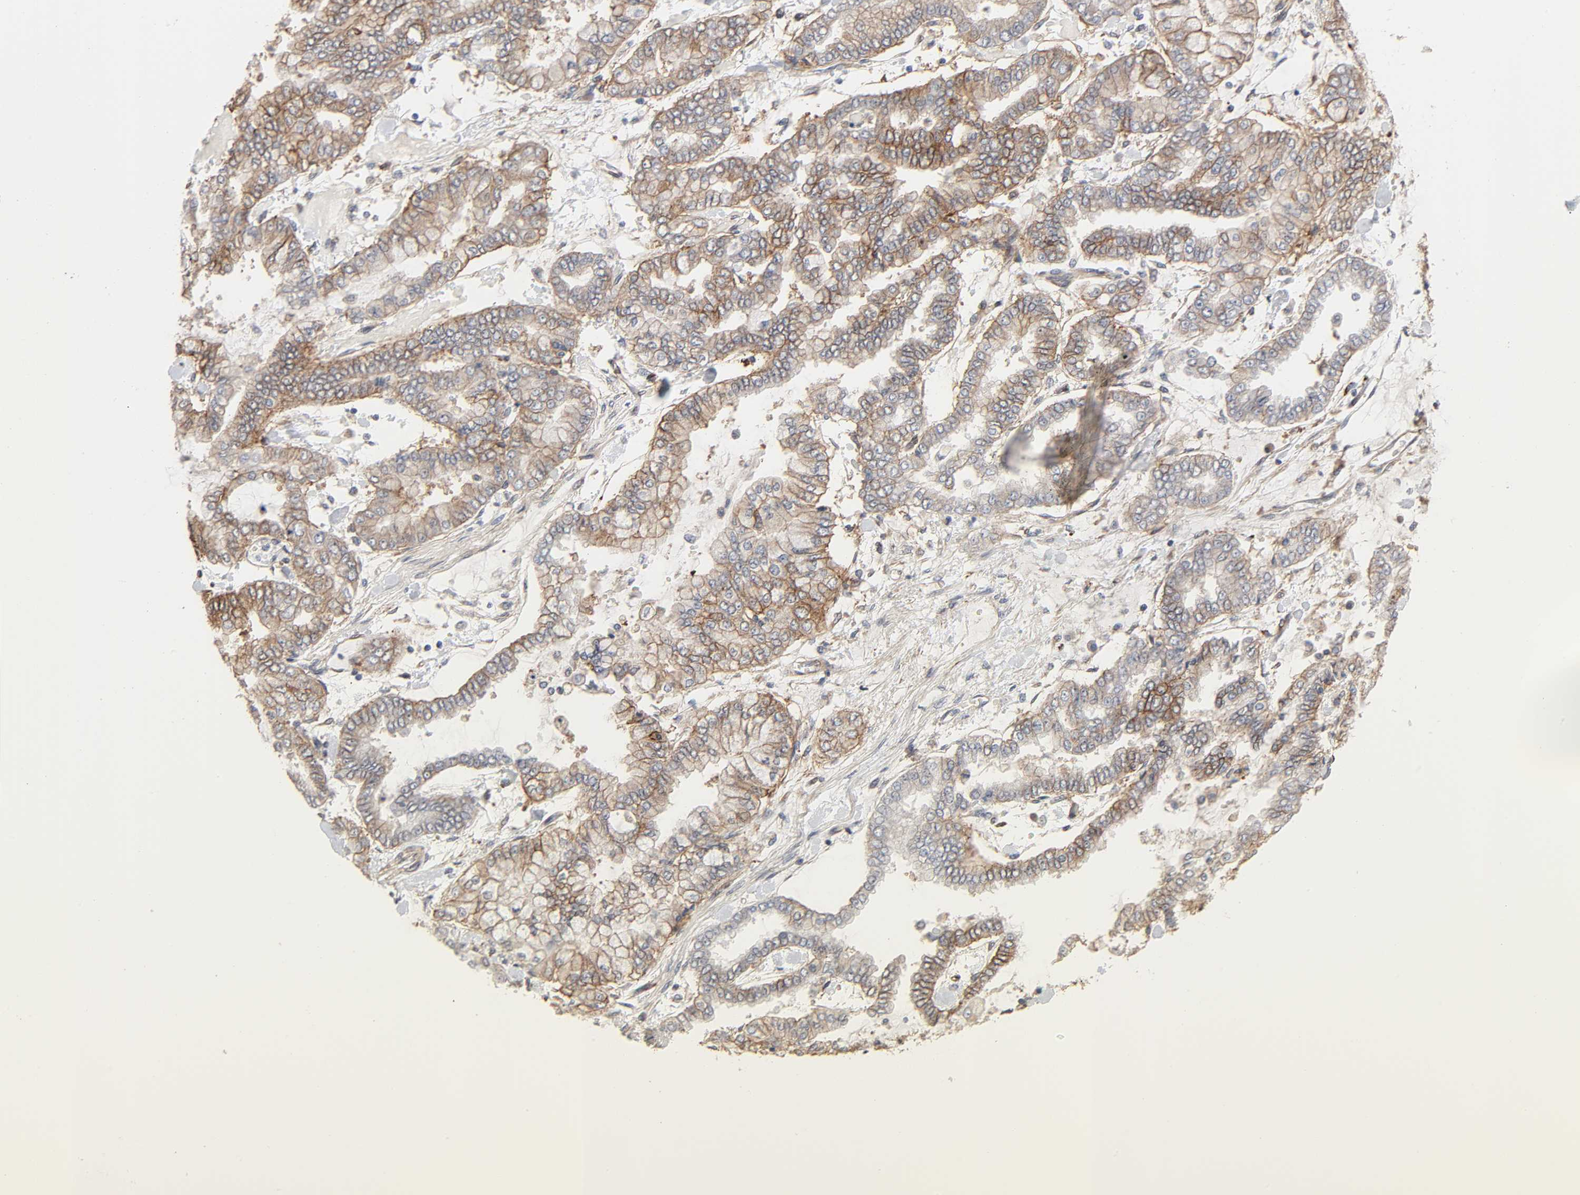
{"staining": {"intensity": "moderate", "quantity": "25%-75%", "location": "cytoplasmic/membranous"}, "tissue": "stomach cancer", "cell_type": "Tumor cells", "image_type": "cancer", "snomed": [{"axis": "morphology", "description": "Normal tissue, NOS"}, {"axis": "morphology", "description": "Adenocarcinoma, NOS"}, {"axis": "topography", "description": "Stomach, upper"}, {"axis": "topography", "description": "Stomach"}], "caption": "Human stomach adenocarcinoma stained with a protein marker exhibits moderate staining in tumor cells.", "gene": "NDRG2", "patient": {"sex": "male", "age": 76}}